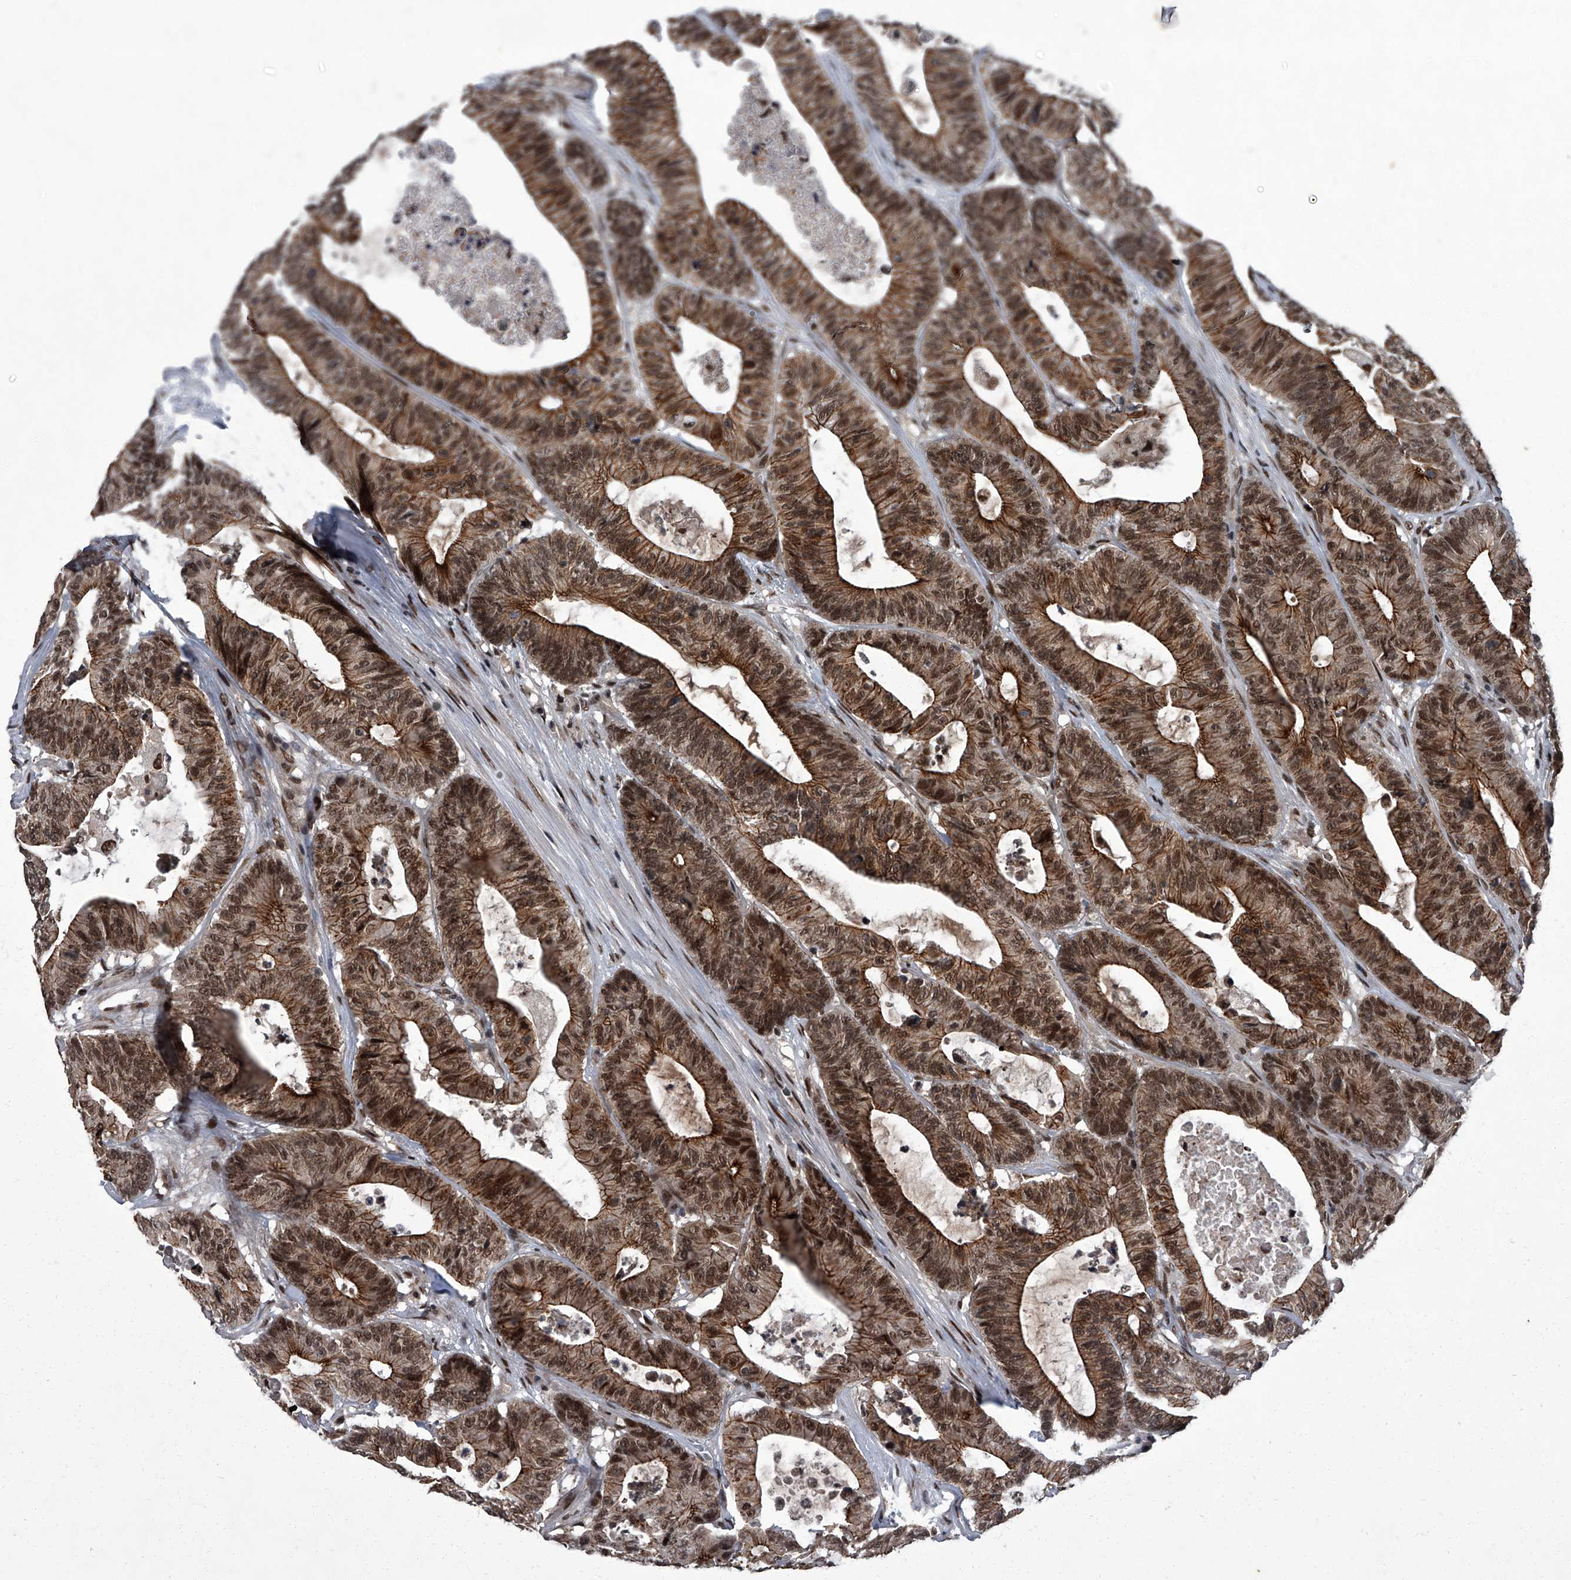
{"staining": {"intensity": "moderate", "quantity": ">75%", "location": "cytoplasmic/membranous,nuclear"}, "tissue": "colorectal cancer", "cell_type": "Tumor cells", "image_type": "cancer", "snomed": [{"axis": "morphology", "description": "Adenocarcinoma, NOS"}, {"axis": "topography", "description": "Colon"}], "caption": "Moderate cytoplasmic/membranous and nuclear staining is present in about >75% of tumor cells in colorectal cancer (adenocarcinoma). The staining was performed using DAB (3,3'-diaminobenzidine) to visualize the protein expression in brown, while the nuclei were stained in blue with hematoxylin (Magnification: 20x).", "gene": "ZNF518B", "patient": {"sex": "female", "age": 84}}